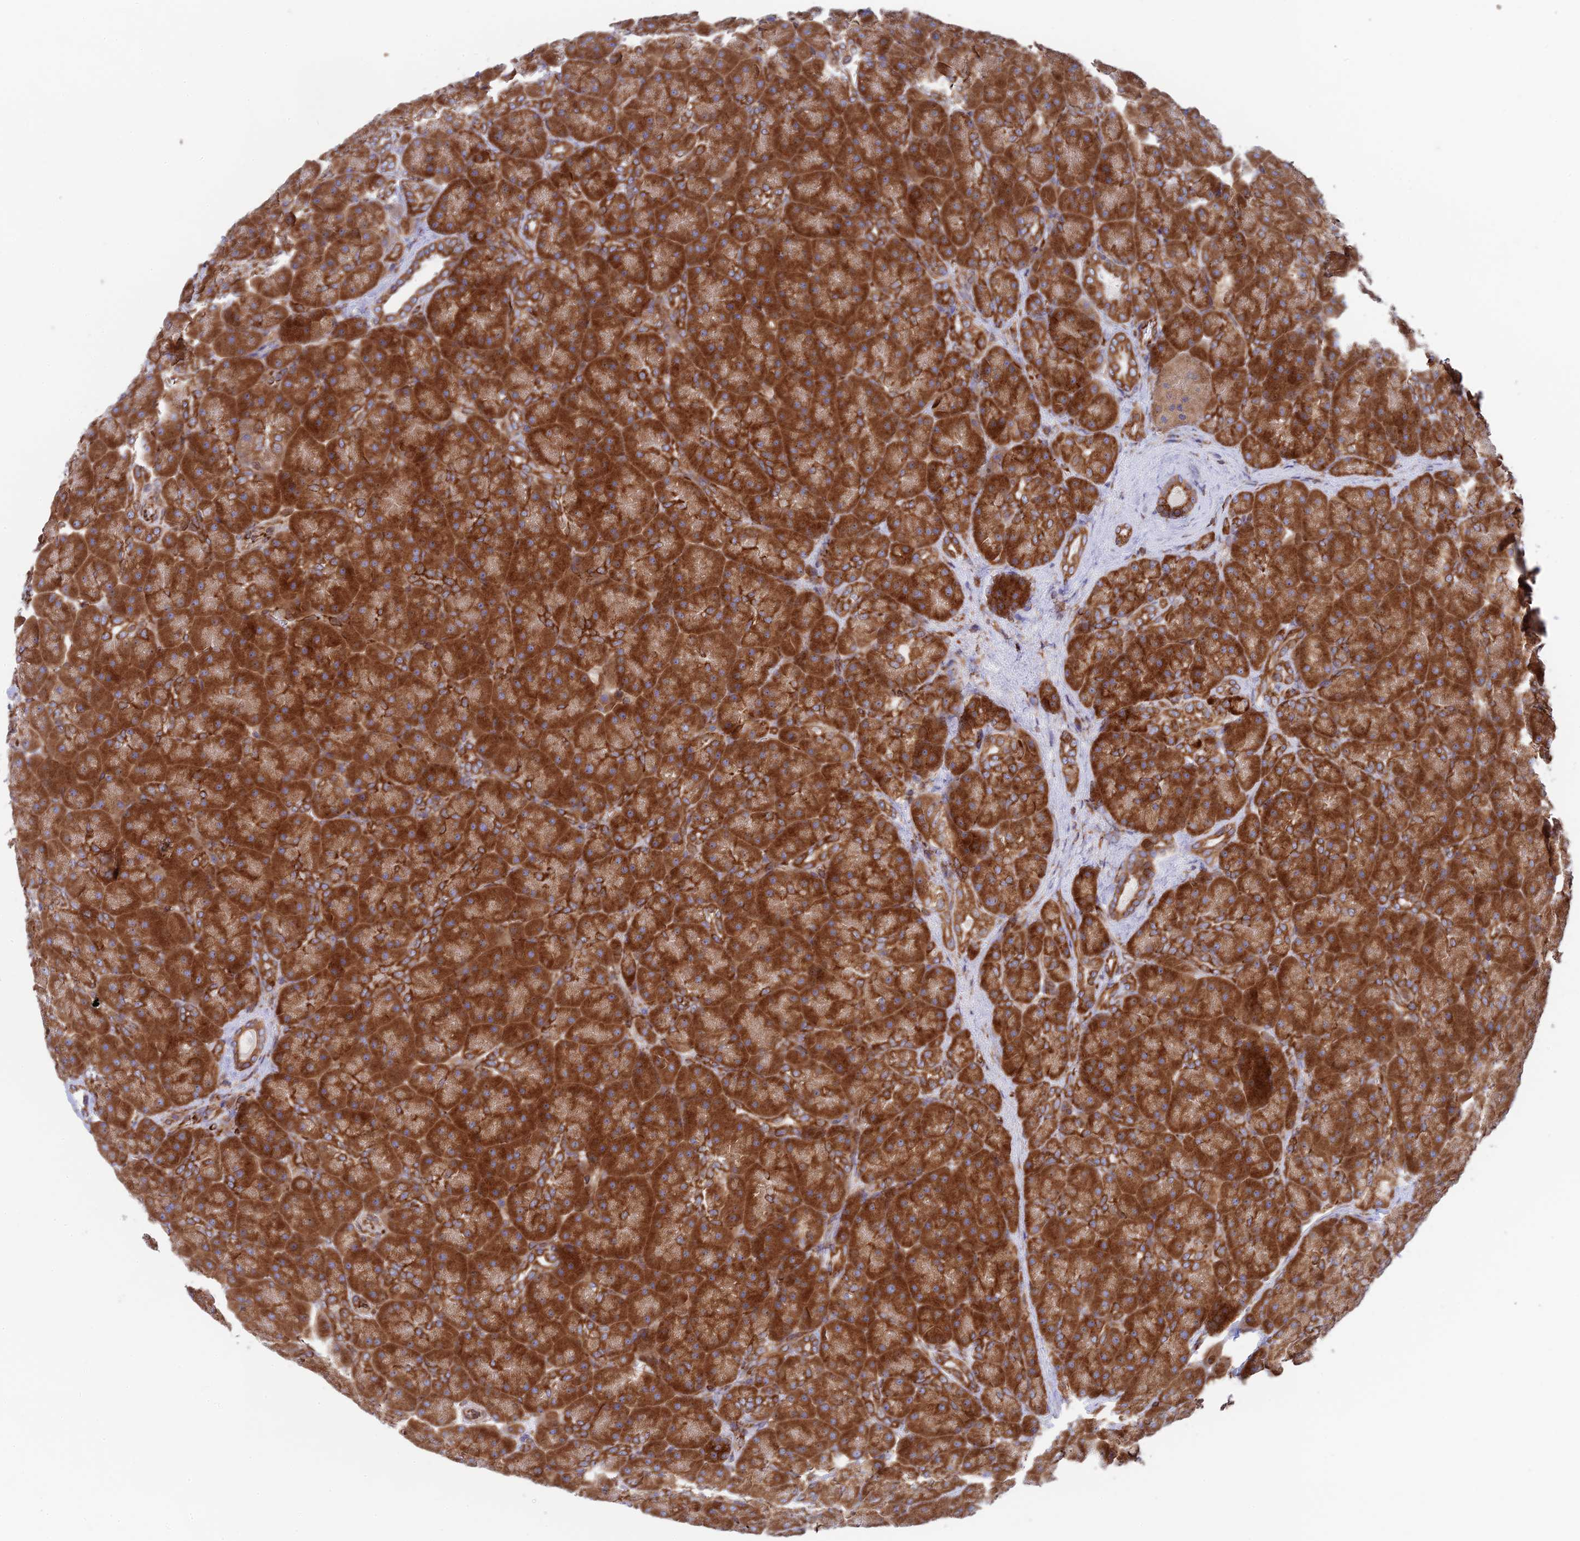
{"staining": {"intensity": "strong", "quantity": ">75%", "location": "cytoplasmic/membranous"}, "tissue": "pancreas", "cell_type": "Exocrine glandular cells", "image_type": "normal", "snomed": [{"axis": "morphology", "description": "Normal tissue, NOS"}, {"axis": "topography", "description": "Pancreas"}], "caption": "Immunohistochemical staining of normal human pancreas demonstrates strong cytoplasmic/membranous protein positivity in about >75% of exocrine glandular cells. The staining is performed using DAB (3,3'-diaminobenzidine) brown chromogen to label protein expression. The nuclei are counter-stained blue using hematoxylin.", "gene": "CCDC69", "patient": {"sex": "male", "age": 66}}